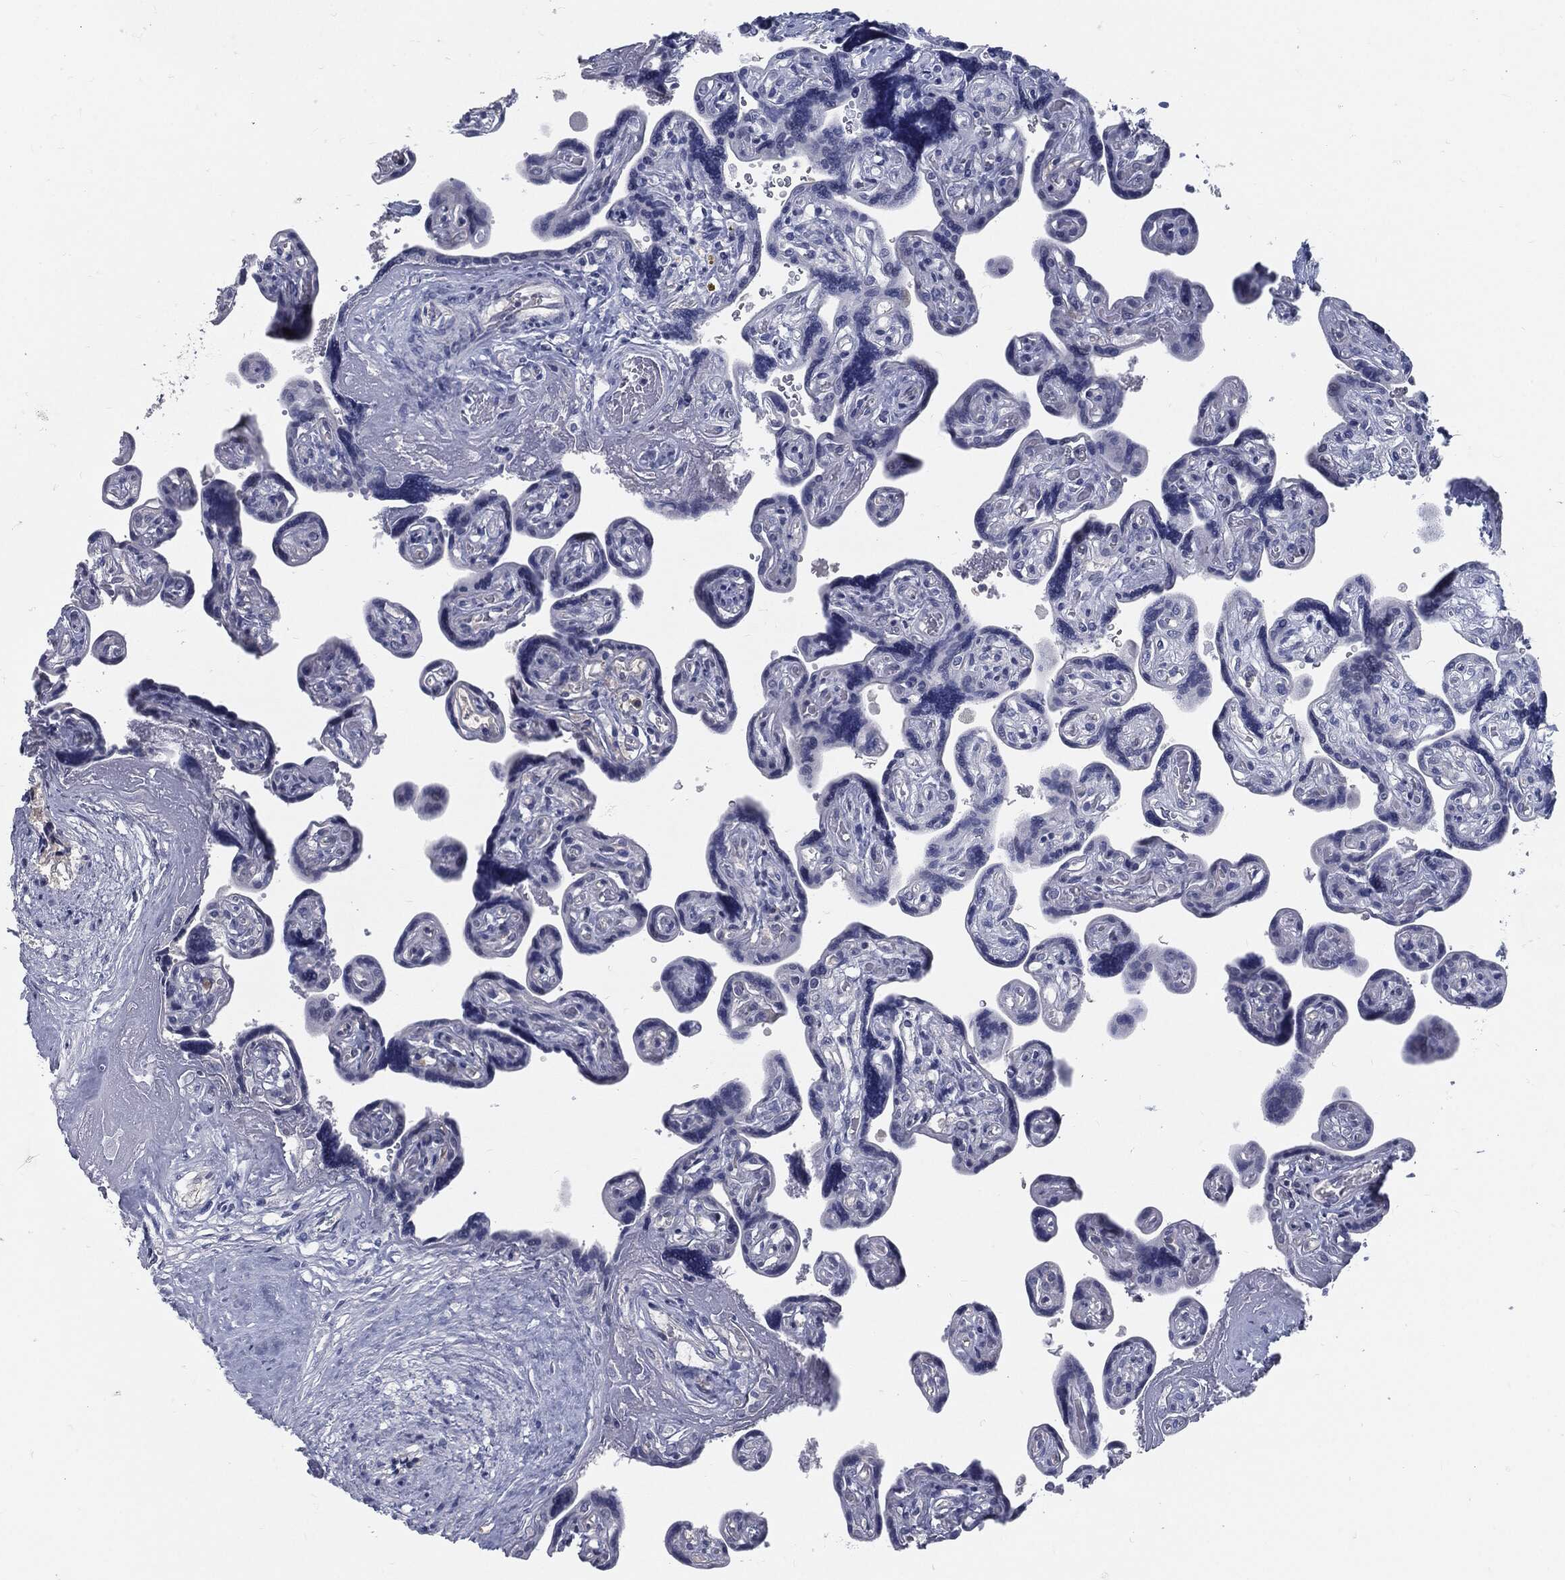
{"staining": {"intensity": "negative", "quantity": "none", "location": "none"}, "tissue": "placenta", "cell_type": "Decidual cells", "image_type": "normal", "snomed": [{"axis": "morphology", "description": "Normal tissue, NOS"}, {"axis": "topography", "description": "Placenta"}], "caption": "Micrograph shows no significant protein staining in decidual cells of normal placenta. Brightfield microscopy of IHC stained with DAB (brown) and hematoxylin (blue), captured at high magnification.", "gene": "MST1", "patient": {"sex": "female", "age": 32}}